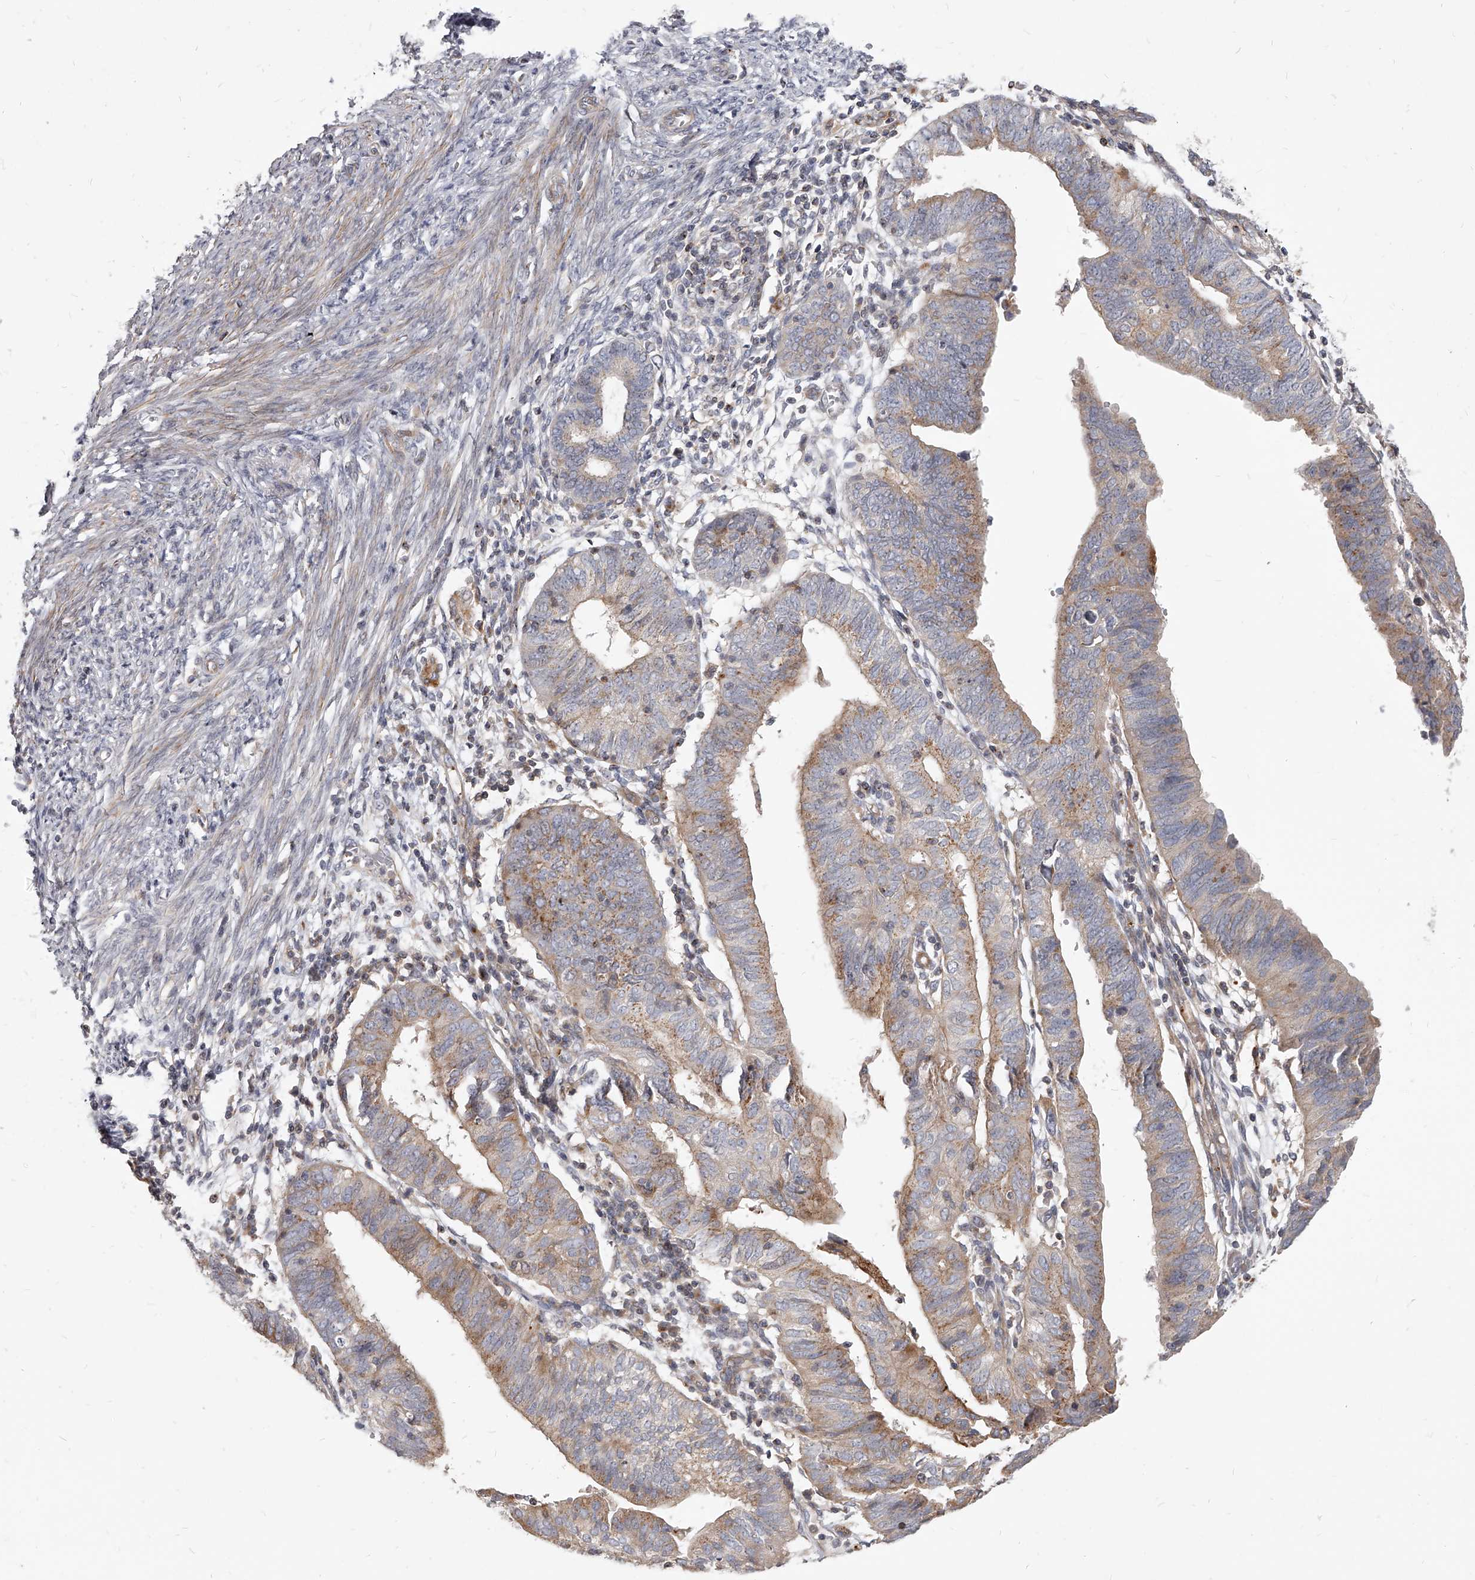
{"staining": {"intensity": "weak", "quantity": ">75%", "location": "cytoplasmic/membranous"}, "tissue": "endometrial cancer", "cell_type": "Tumor cells", "image_type": "cancer", "snomed": [{"axis": "morphology", "description": "Adenocarcinoma, NOS"}, {"axis": "topography", "description": "Uterus"}], "caption": "Immunohistochemical staining of endometrial cancer (adenocarcinoma) displays low levels of weak cytoplasmic/membranous protein positivity in approximately >75% of tumor cells.", "gene": "SLC37A1", "patient": {"sex": "female", "age": 77}}